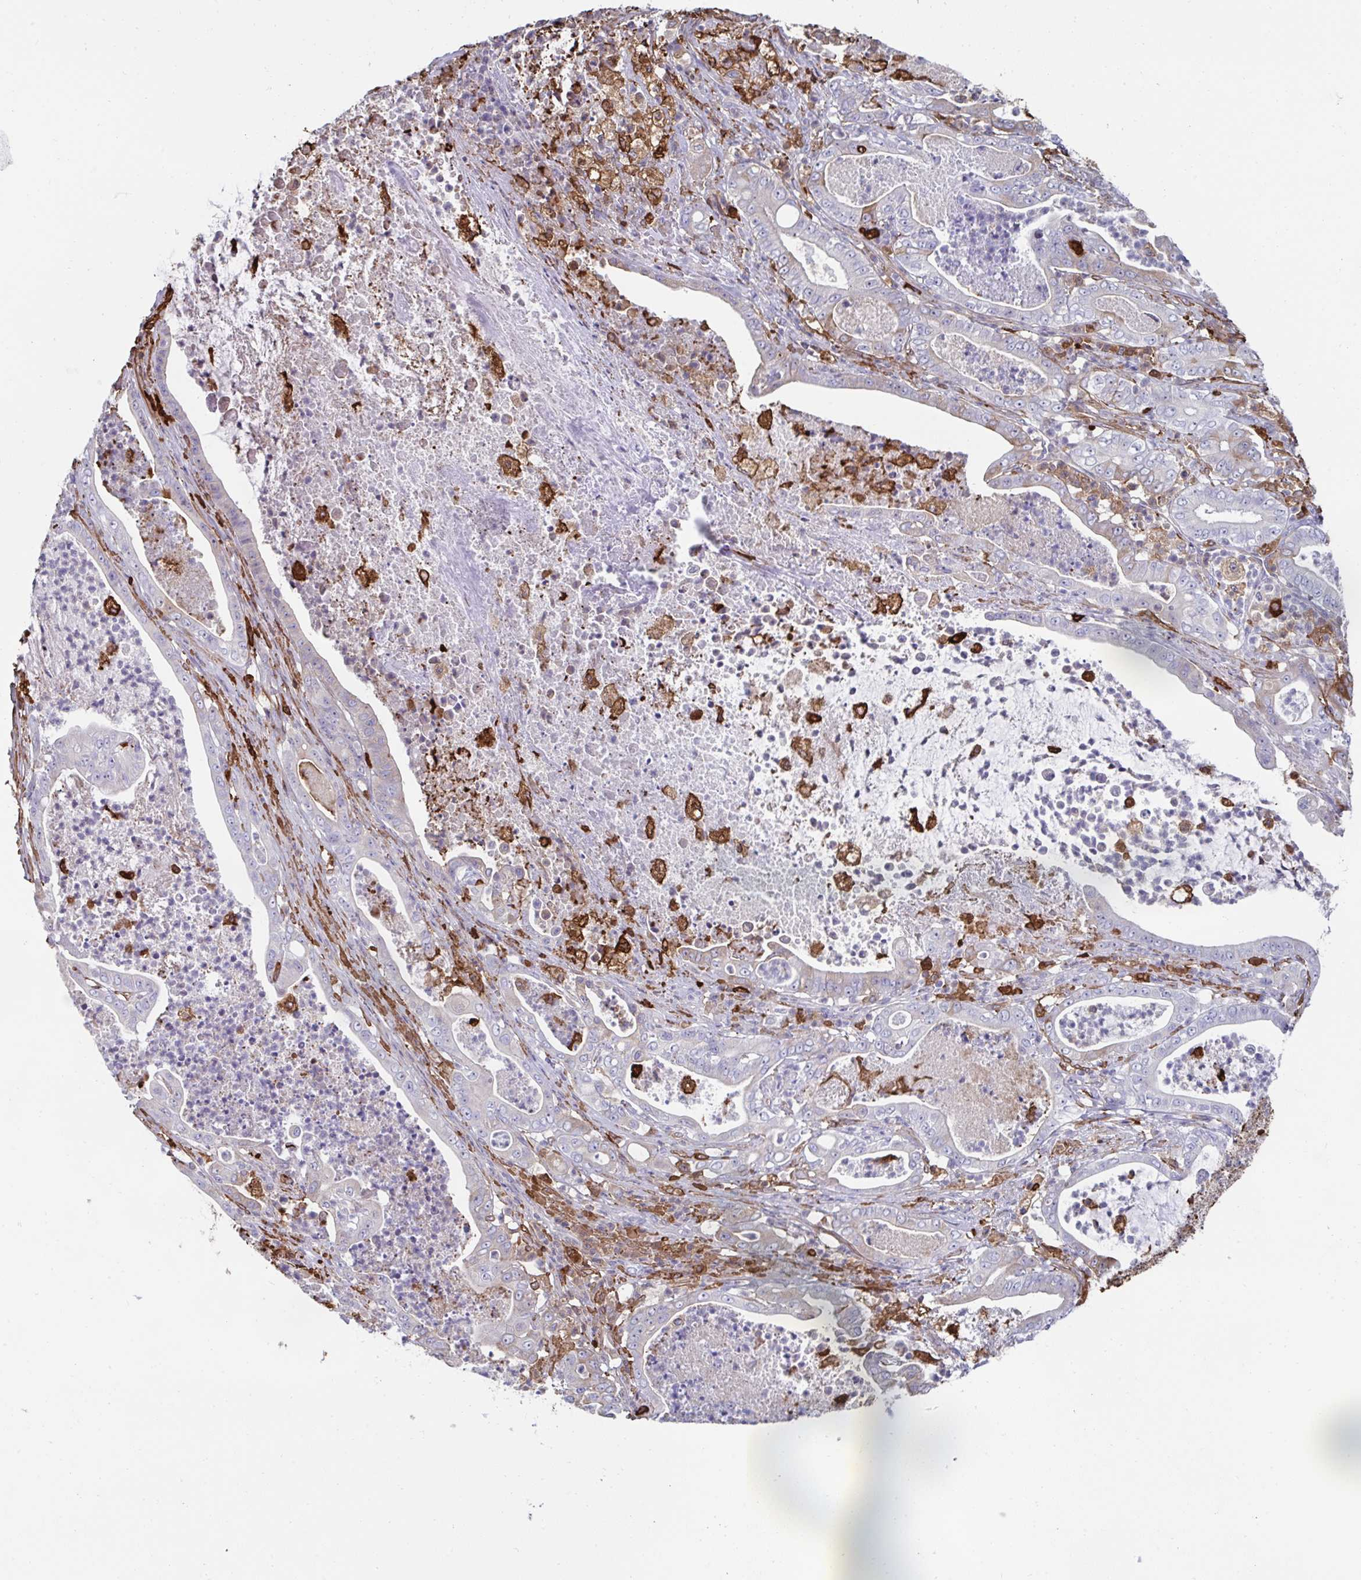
{"staining": {"intensity": "weak", "quantity": "<25%", "location": "cytoplasmic/membranous"}, "tissue": "pancreatic cancer", "cell_type": "Tumor cells", "image_type": "cancer", "snomed": [{"axis": "morphology", "description": "Adenocarcinoma, NOS"}, {"axis": "topography", "description": "Pancreas"}], "caption": "There is no significant positivity in tumor cells of pancreatic cancer.", "gene": "FBXL13", "patient": {"sex": "male", "age": 71}}